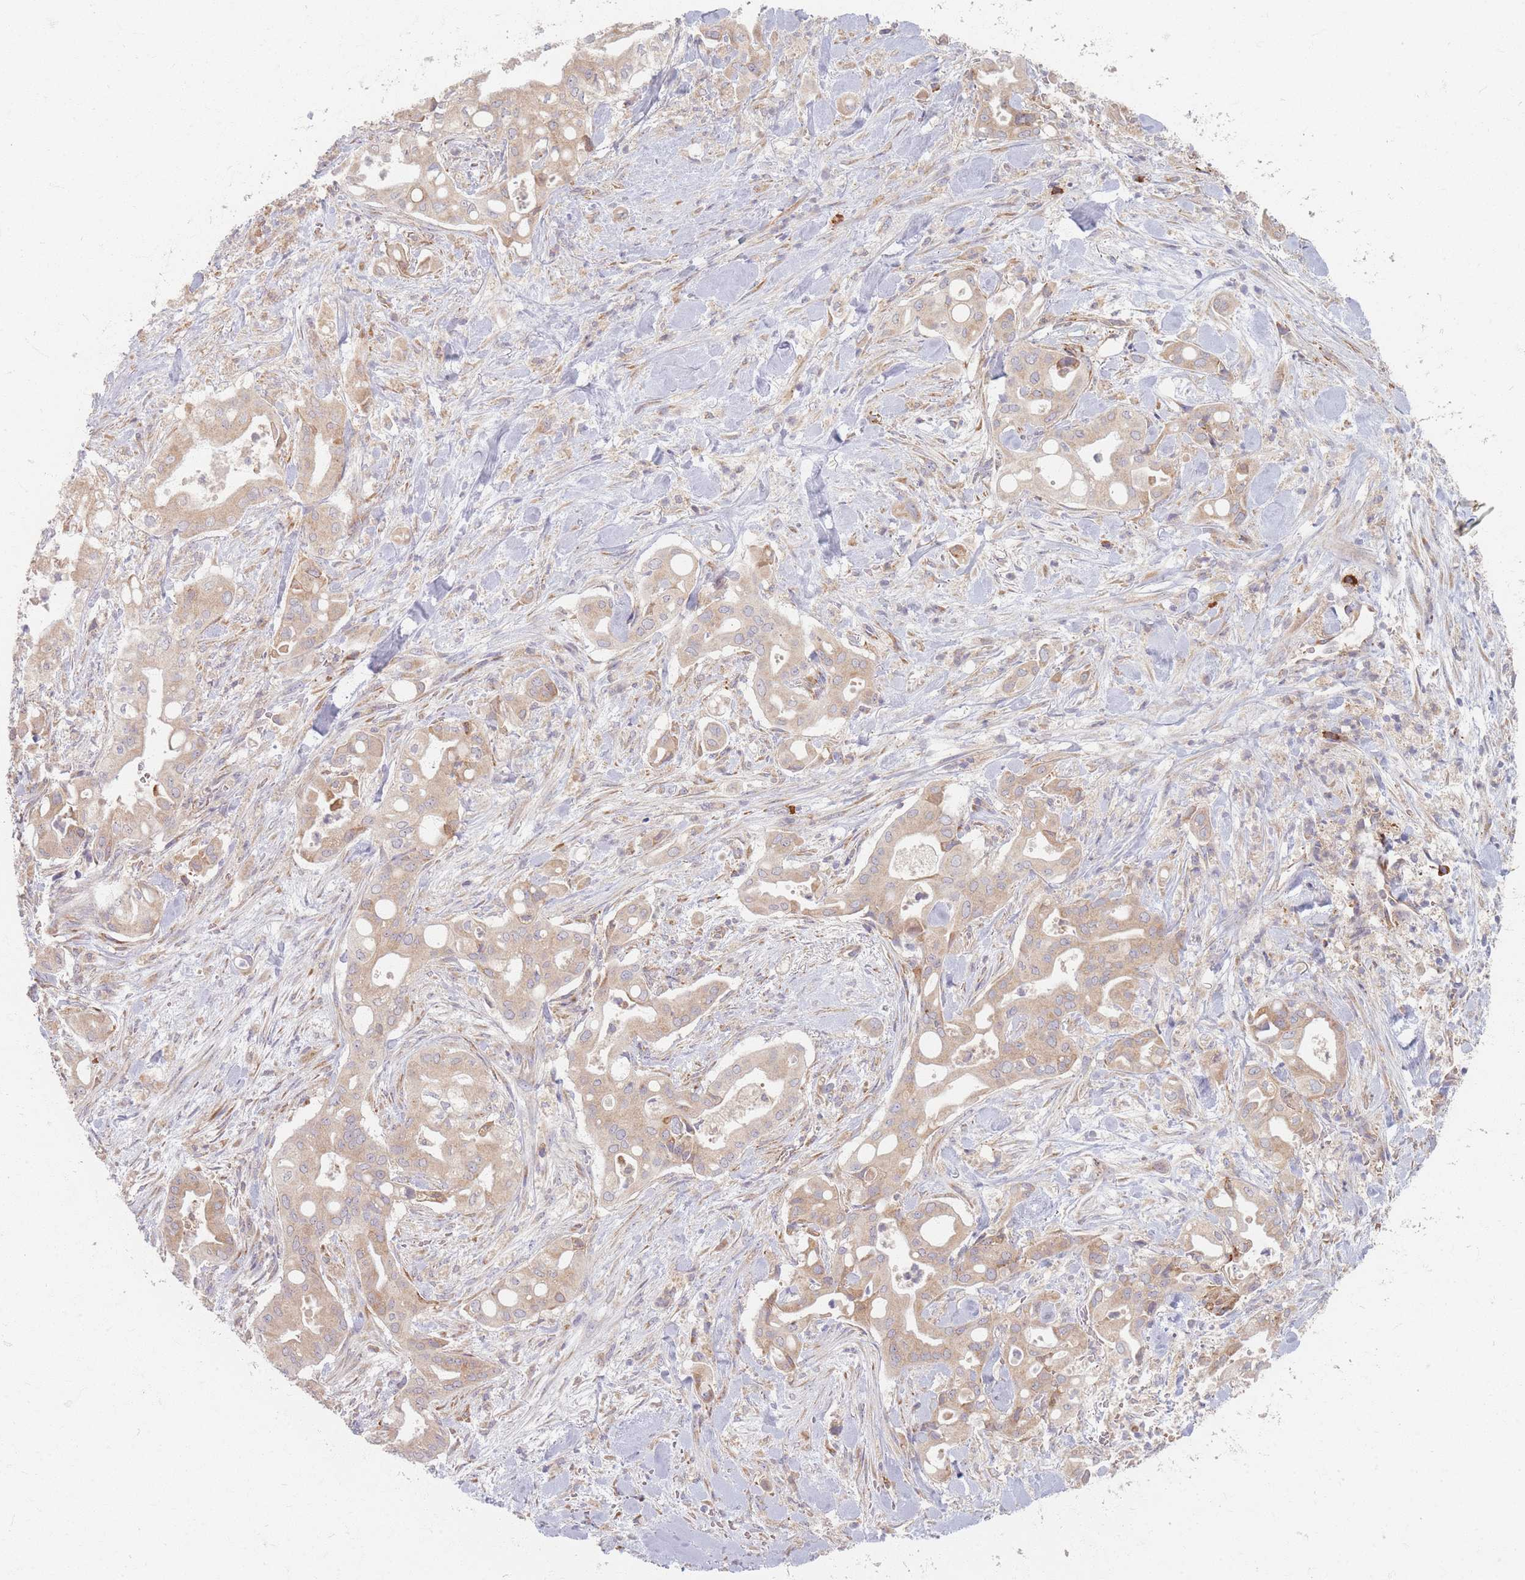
{"staining": {"intensity": "weak", "quantity": ">75%", "location": "cytoplasmic/membranous"}, "tissue": "liver cancer", "cell_type": "Tumor cells", "image_type": "cancer", "snomed": [{"axis": "morphology", "description": "Cholangiocarcinoma"}, {"axis": "topography", "description": "Liver"}], "caption": "Brown immunohistochemical staining in liver cancer demonstrates weak cytoplasmic/membranous expression in approximately >75% of tumor cells.", "gene": "SMIM14", "patient": {"sex": "female", "age": 68}}